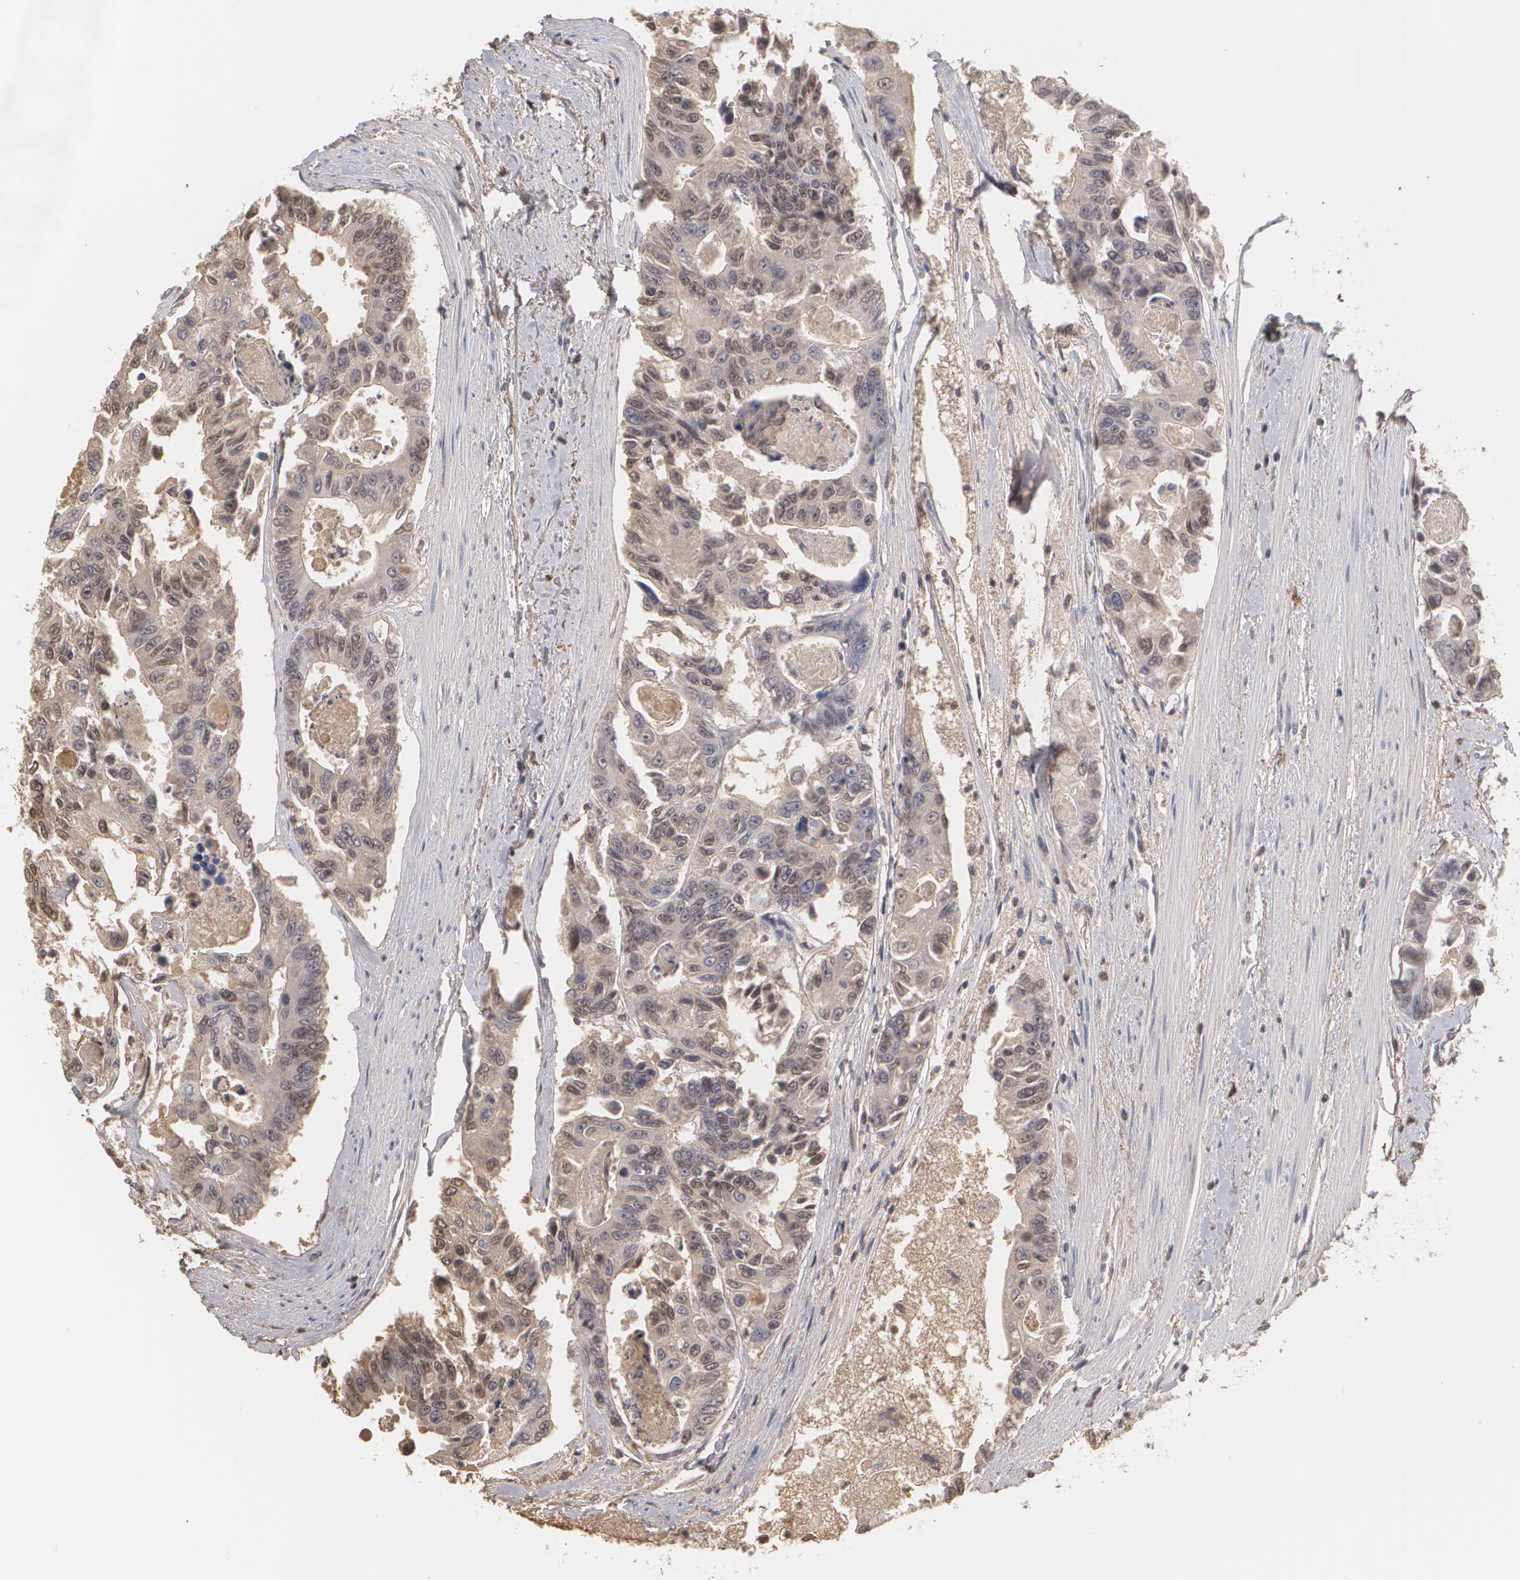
{"staining": {"intensity": "weak", "quantity": "<25%", "location": "nuclear"}, "tissue": "colorectal cancer", "cell_type": "Tumor cells", "image_type": "cancer", "snomed": [{"axis": "morphology", "description": "Adenocarcinoma, NOS"}, {"axis": "topography", "description": "Colon"}], "caption": "Immunohistochemistry histopathology image of neoplastic tissue: colorectal adenocarcinoma stained with DAB (3,3'-diaminobenzidine) reveals no significant protein positivity in tumor cells.", "gene": "SERPINA1", "patient": {"sex": "female", "age": 86}}